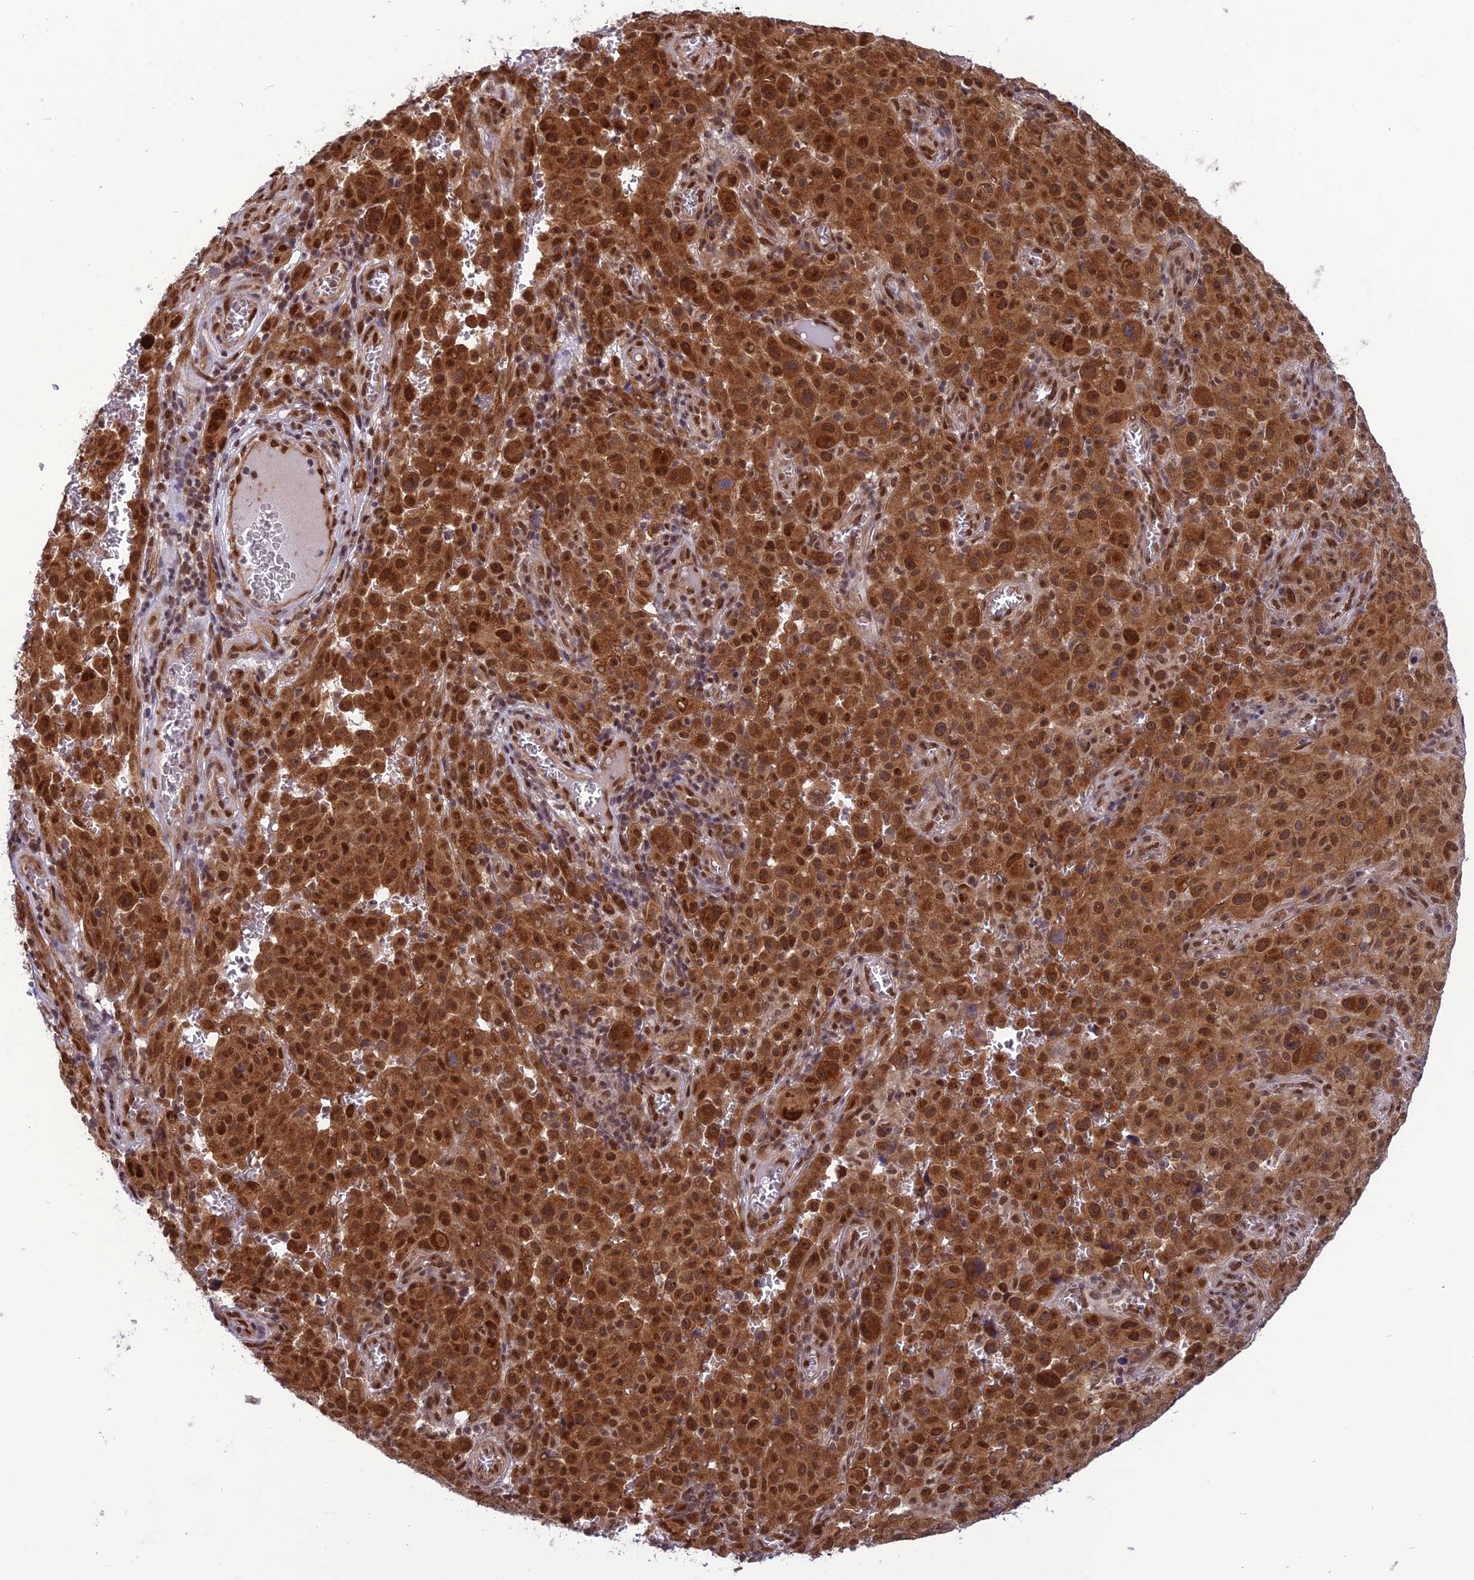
{"staining": {"intensity": "strong", "quantity": ">75%", "location": "cytoplasmic/membranous,nuclear"}, "tissue": "melanoma", "cell_type": "Tumor cells", "image_type": "cancer", "snomed": [{"axis": "morphology", "description": "Malignant melanoma, NOS"}, {"axis": "topography", "description": "Skin"}], "caption": "Immunohistochemical staining of melanoma shows high levels of strong cytoplasmic/membranous and nuclear expression in approximately >75% of tumor cells.", "gene": "RTRAF", "patient": {"sex": "female", "age": 82}}